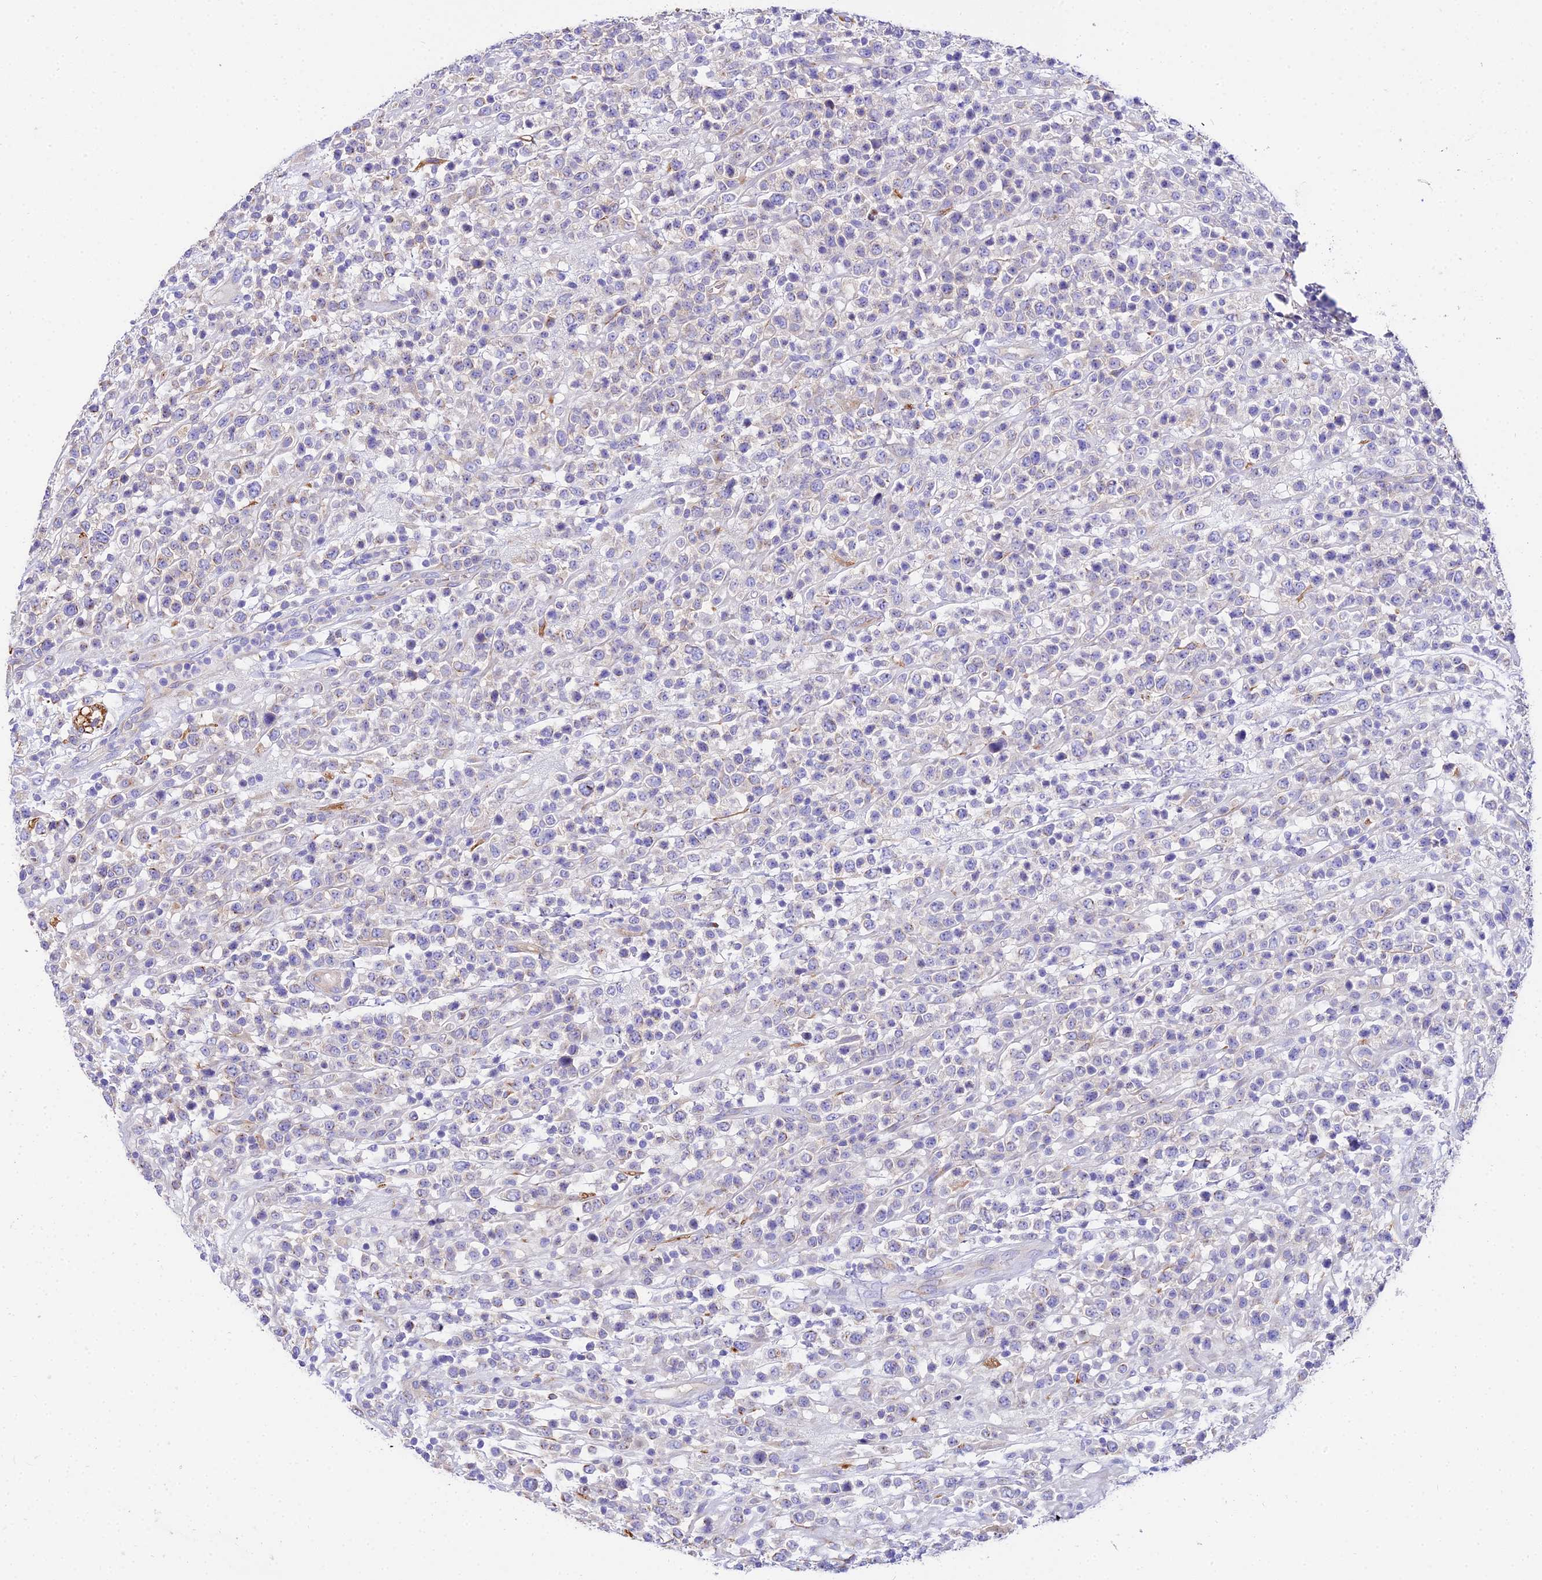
{"staining": {"intensity": "negative", "quantity": "none", "location": "none"}, "tissue": "lymphoma", "cell_type": "Tumor cells", "image_type": "cancer", "snomed": [{"axis": "morphology", "description": "Malignant lymphoma, non-Hodgkin's type, High grade"}, {"axis": "topography", "description": "Colon"}], "caption": "Photomicrograph shows no significant protein staining in tumor cells of malignant lymphoma, non-Hodgkin's type (high-grade).", "gene": "TUBA3D", "patient": {"sex": "female", "age": 53}}